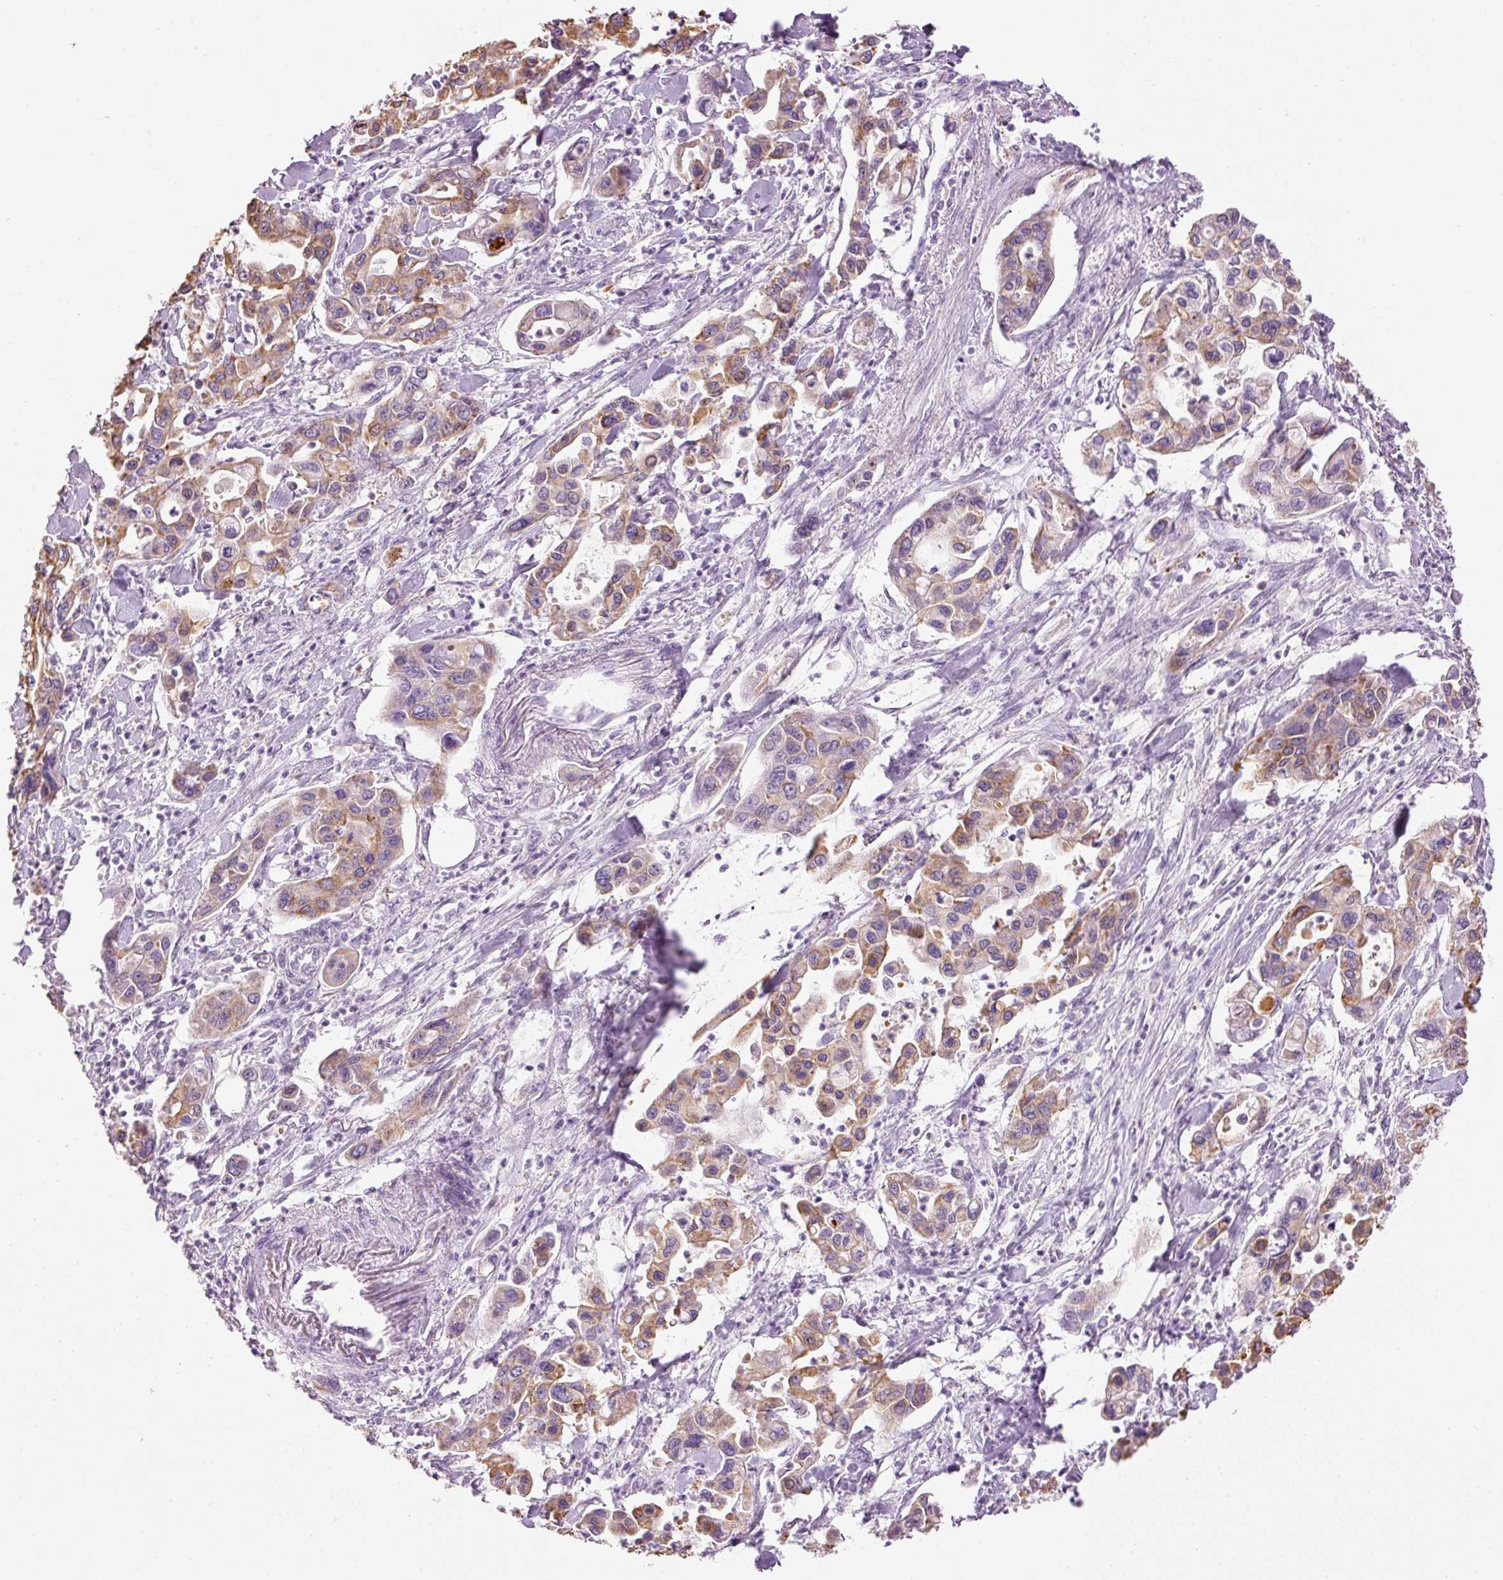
{"staining": {"intensity": "moderate", "quantity": ">75%", "location": "cytoplasmic/membranous"}, "tissue": "pancreatic cancer", "cell_type": "Tumor cells", "image_type": "cancer", "snomed": [{"axis": "morphology", "description": "Adenocarcinoma, NOS"}, {"axis": "topography", "description": "Pancreas"}], "caption": "Immunohistochemistry (IHC) of human pancreatic cancer (adenocarcinoma) displays medium levels of moderate cytoplasmic/membranous staining in about >75% of tumor cells. The staining is performed using DAB (3,3'-diaminobenzidine) brown chromogen to label protein expression. The nuclei are counter-stained blue using hematoxylin.", "gene": "CARD16", "patient": {"sex": "male", "age": 62}}